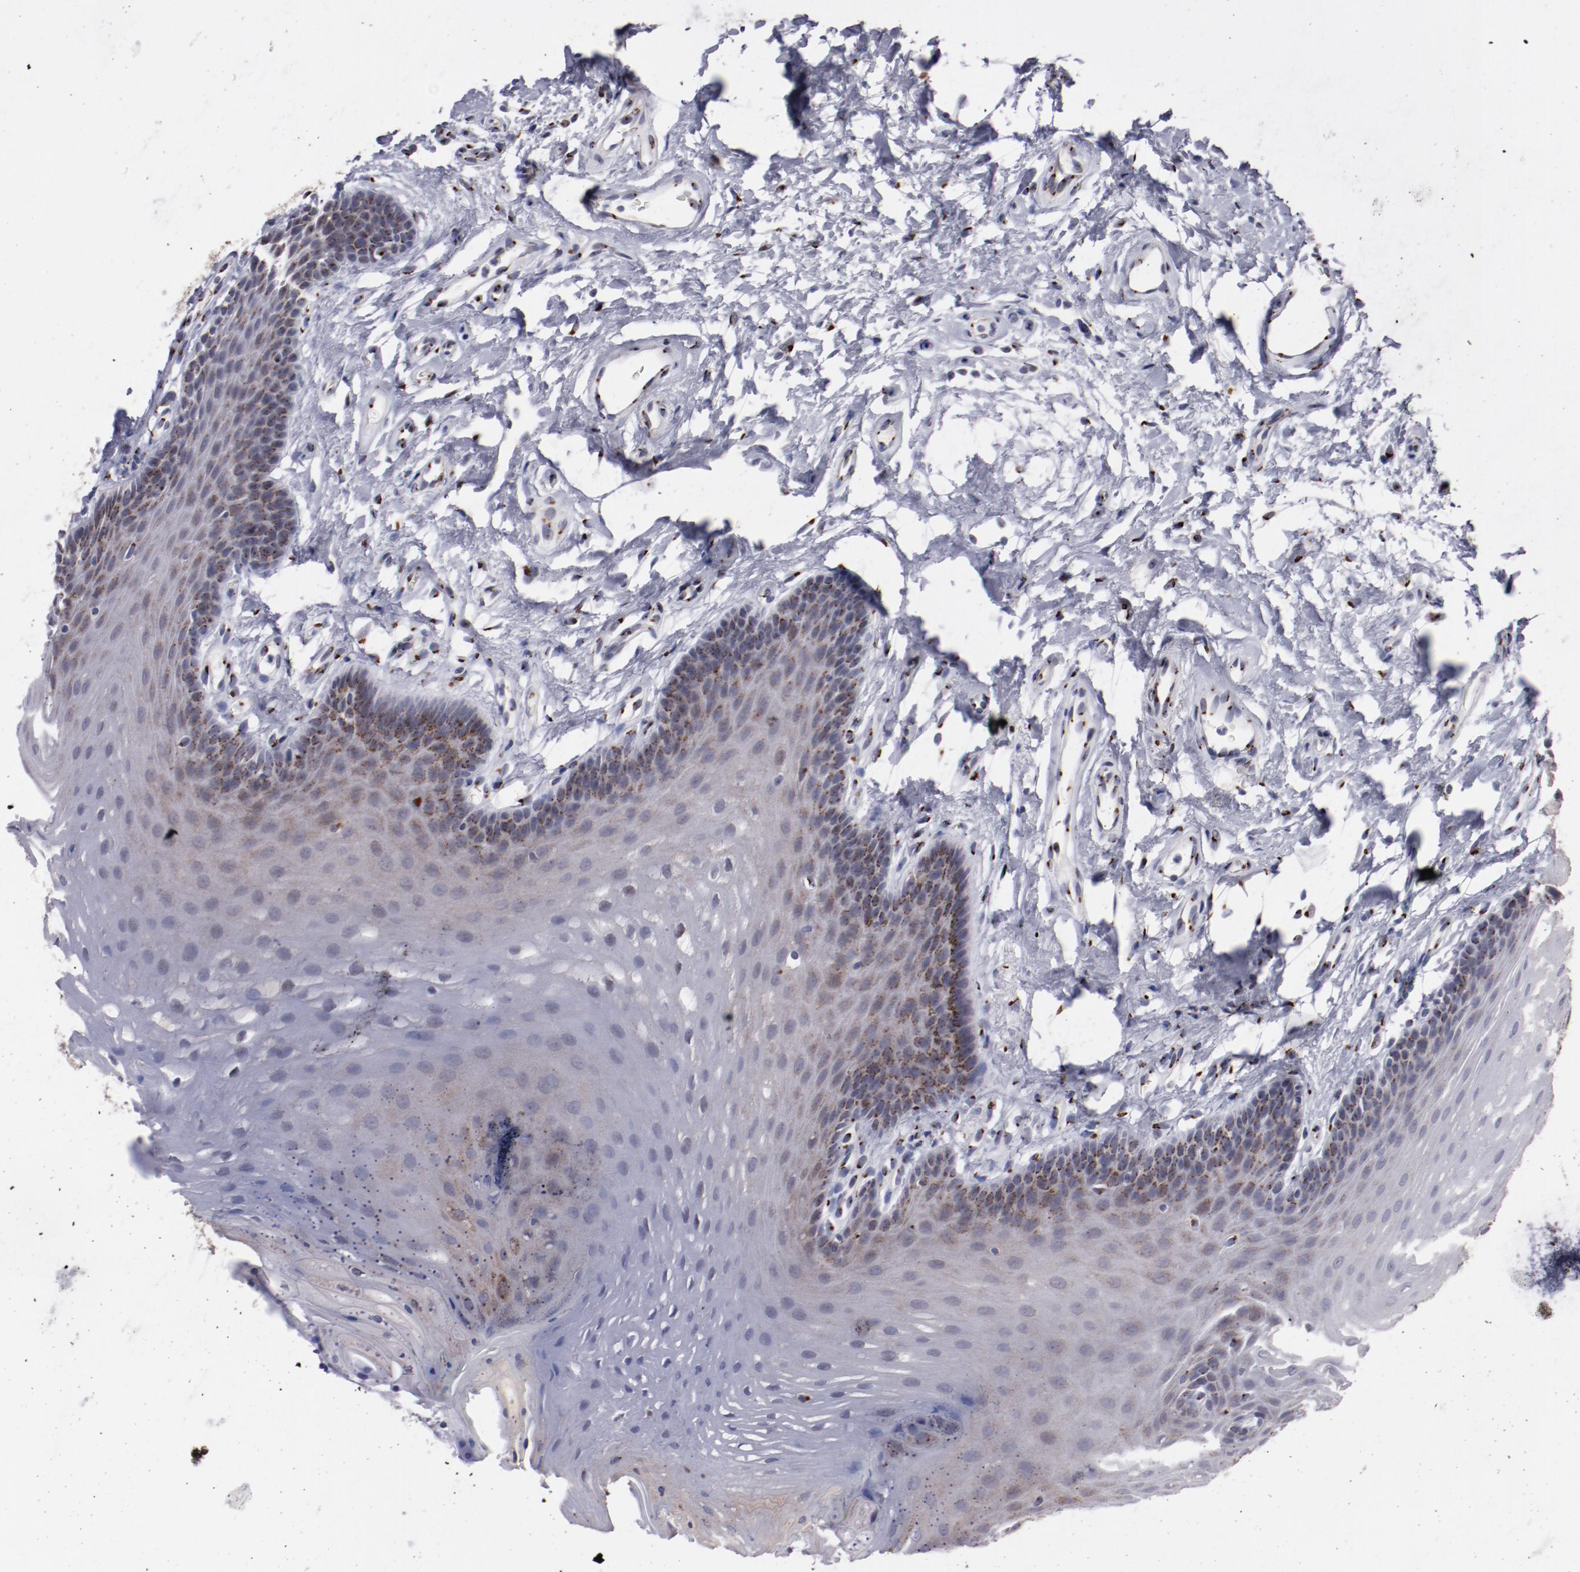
{"staining": {"intensity": "strong", "quantity": "<25%", "location": "cytoplasmic/membranous"}, "tissue": "oral mucosa", "cell_type": "Squamous epithelial cells", "image_type": "normal", "snomed": [{"axis": "morphology", "description": "Normal tissue, NOS"}, {"axis": "topography", "description": "Oral tissue"}], "caption": "Benign oral mucosa displays strong cytoplasmic/membranous expression in about <25% of squamous epithelial cells, visualized by immunohistochemistry.", "gene": "GOLIM4", "patient": {"sex": "male", "age": 62}}